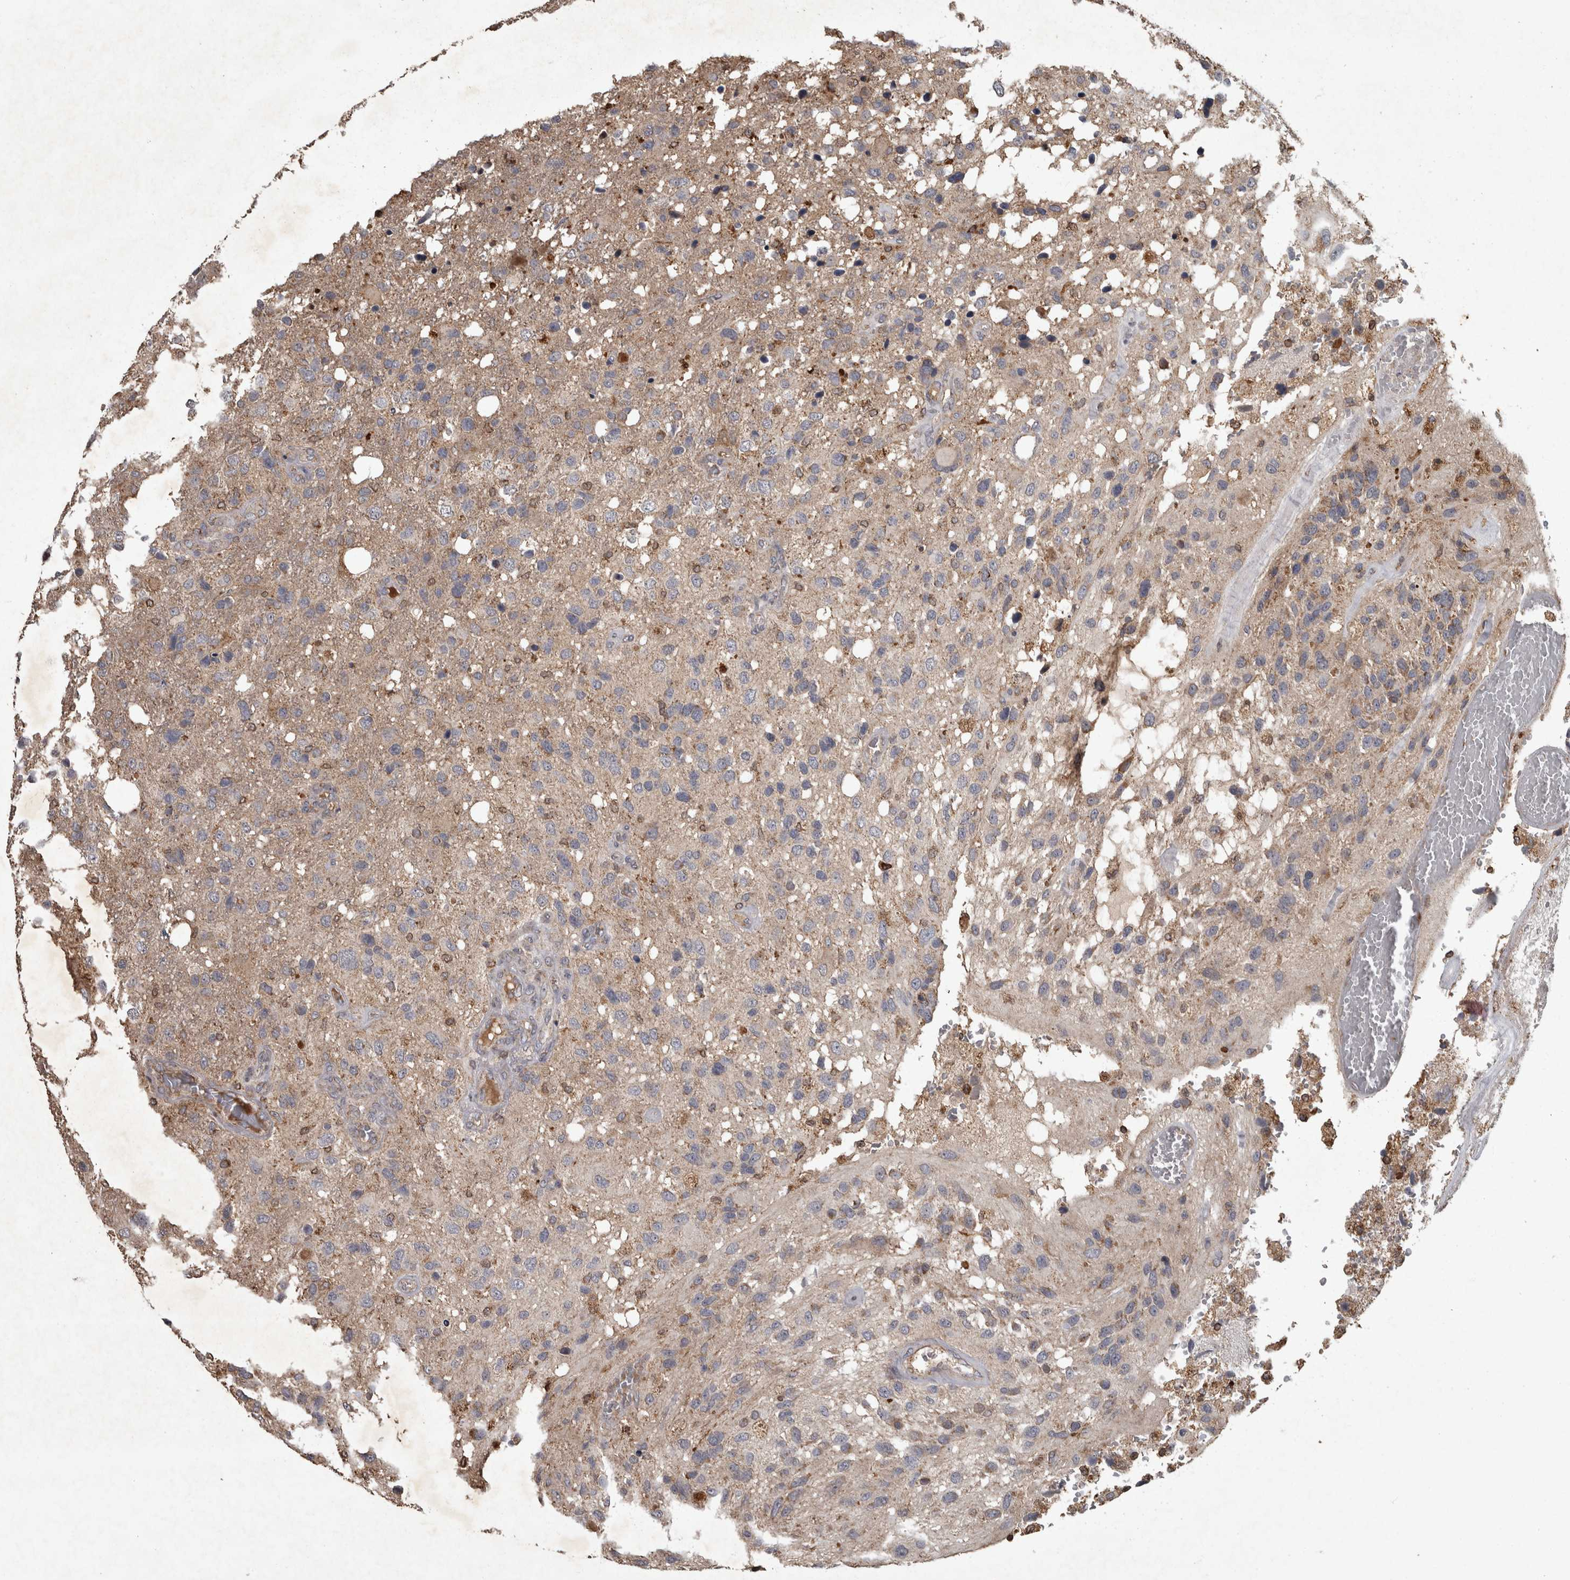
{"staining": {"intensity": "weak", "quantity": "<25%", "location": "cytoplasmic/membranous"}, "tissue": "glioma", "cell_type": "Tumor cells", "image_type": "cancer", "snomed": [{"axis": "morphology", "description": "Glioma, malignant, High grade"}, {"axis": "topography", "description": "Brain"}], "caption": "IHC photomicrograph of malignant high-grade glioma stained for a protein (brown), which demonstrates no staining in tumor cells. (Immunohistochemistry (ihc), brightfield microscopy, high magnification).", "gene": "PPP1R3C", "patient": {"sex": "female", "age": 58}}